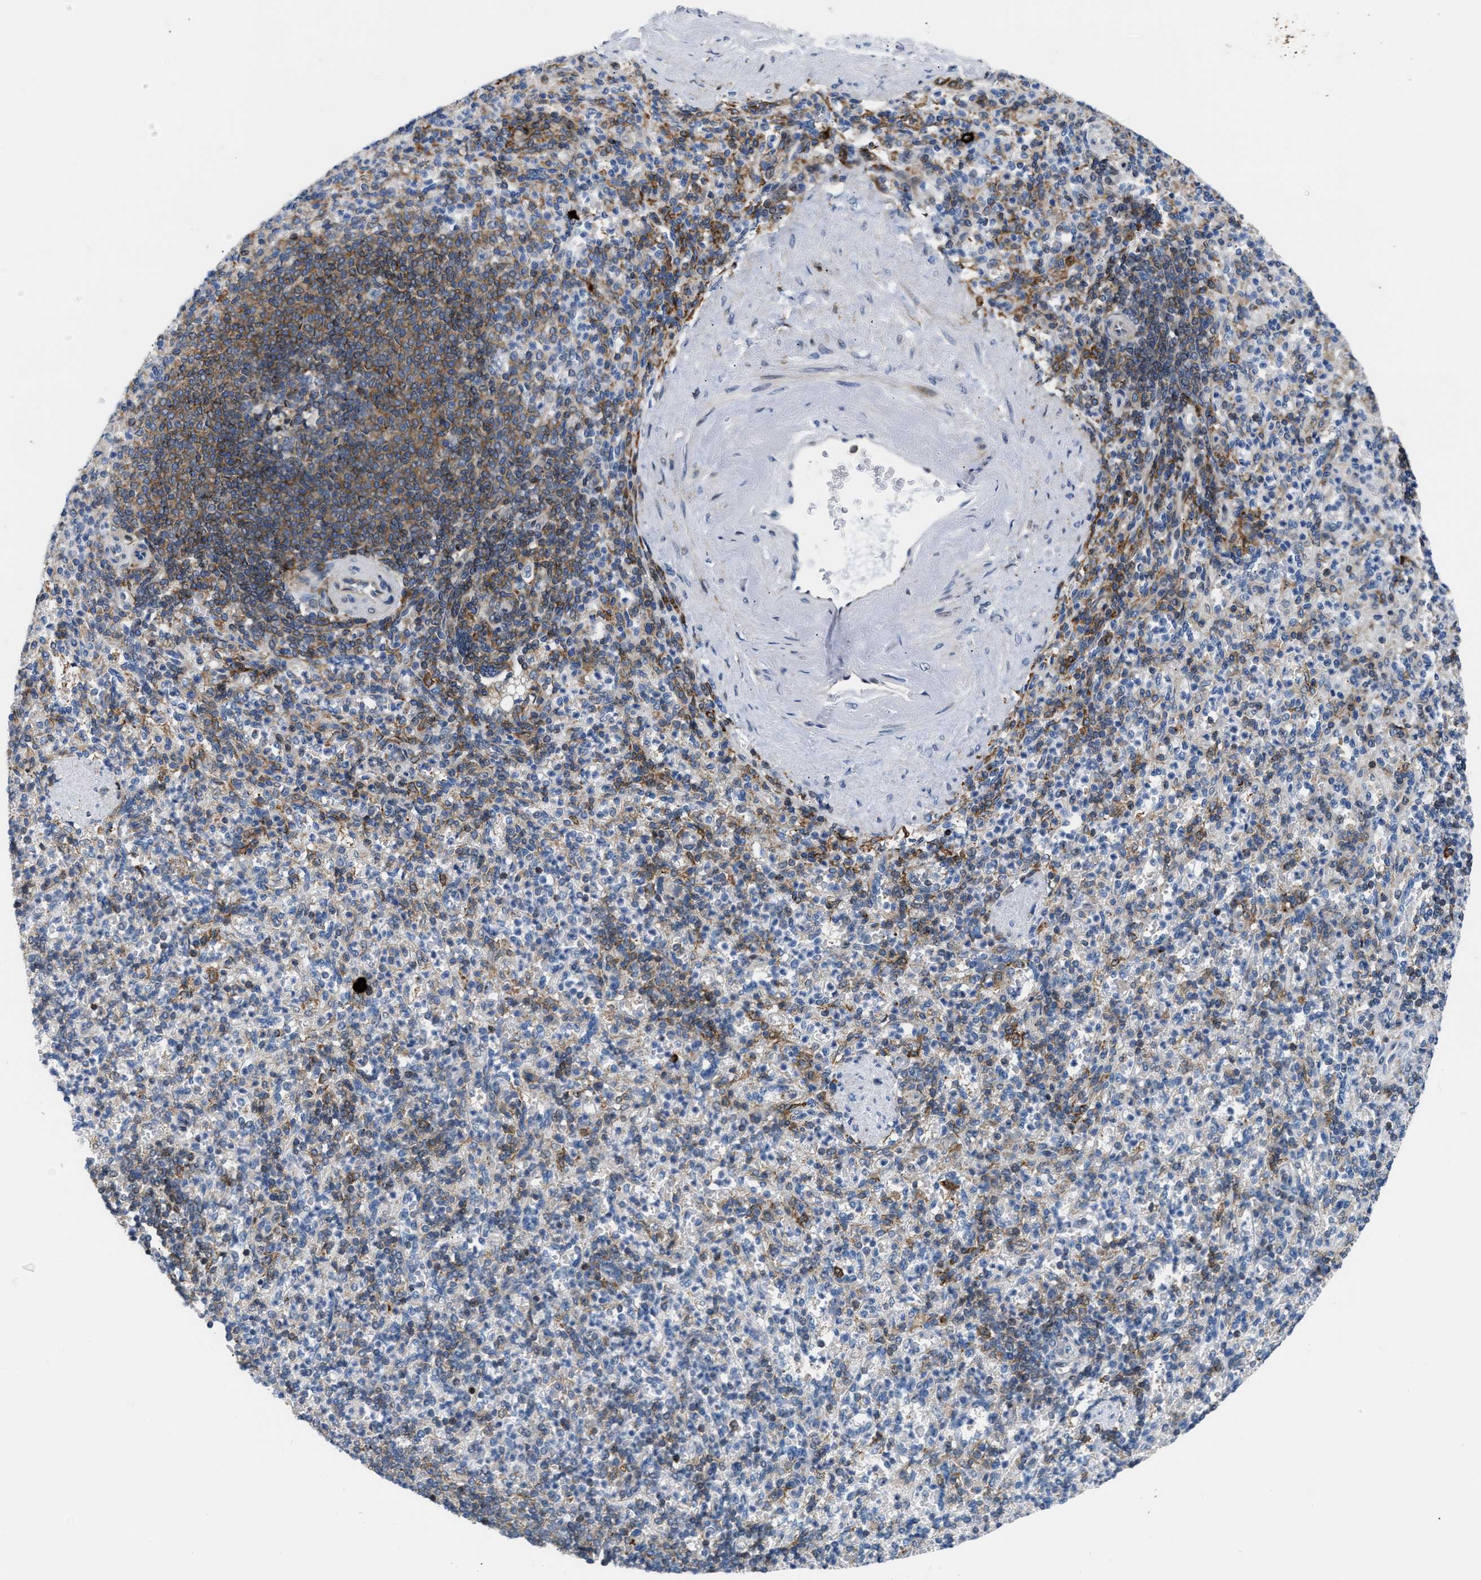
{"staining": {"intensity": "moderate", "quantity": "<25%", "location": "cytoplasmic/membranous"}, "tissue": "spleen", "cell_type": "Cells in red pulp", "image_type": "normal", "snomed": [{"axis": "morphology", "description": "Normal tissue, NOS"}, {"axis": "topography", "description": "Spleen"}], "caption": "Cells in red pulp display low levels of moderate cytoplasmic/membranous positivity in approximately <25% of cells in normal spleen. (Brightfield microscopy of DAB IHC at high magnification).", "gene": "ATP9A", "patient": {"sex": "female", "age": 74}}